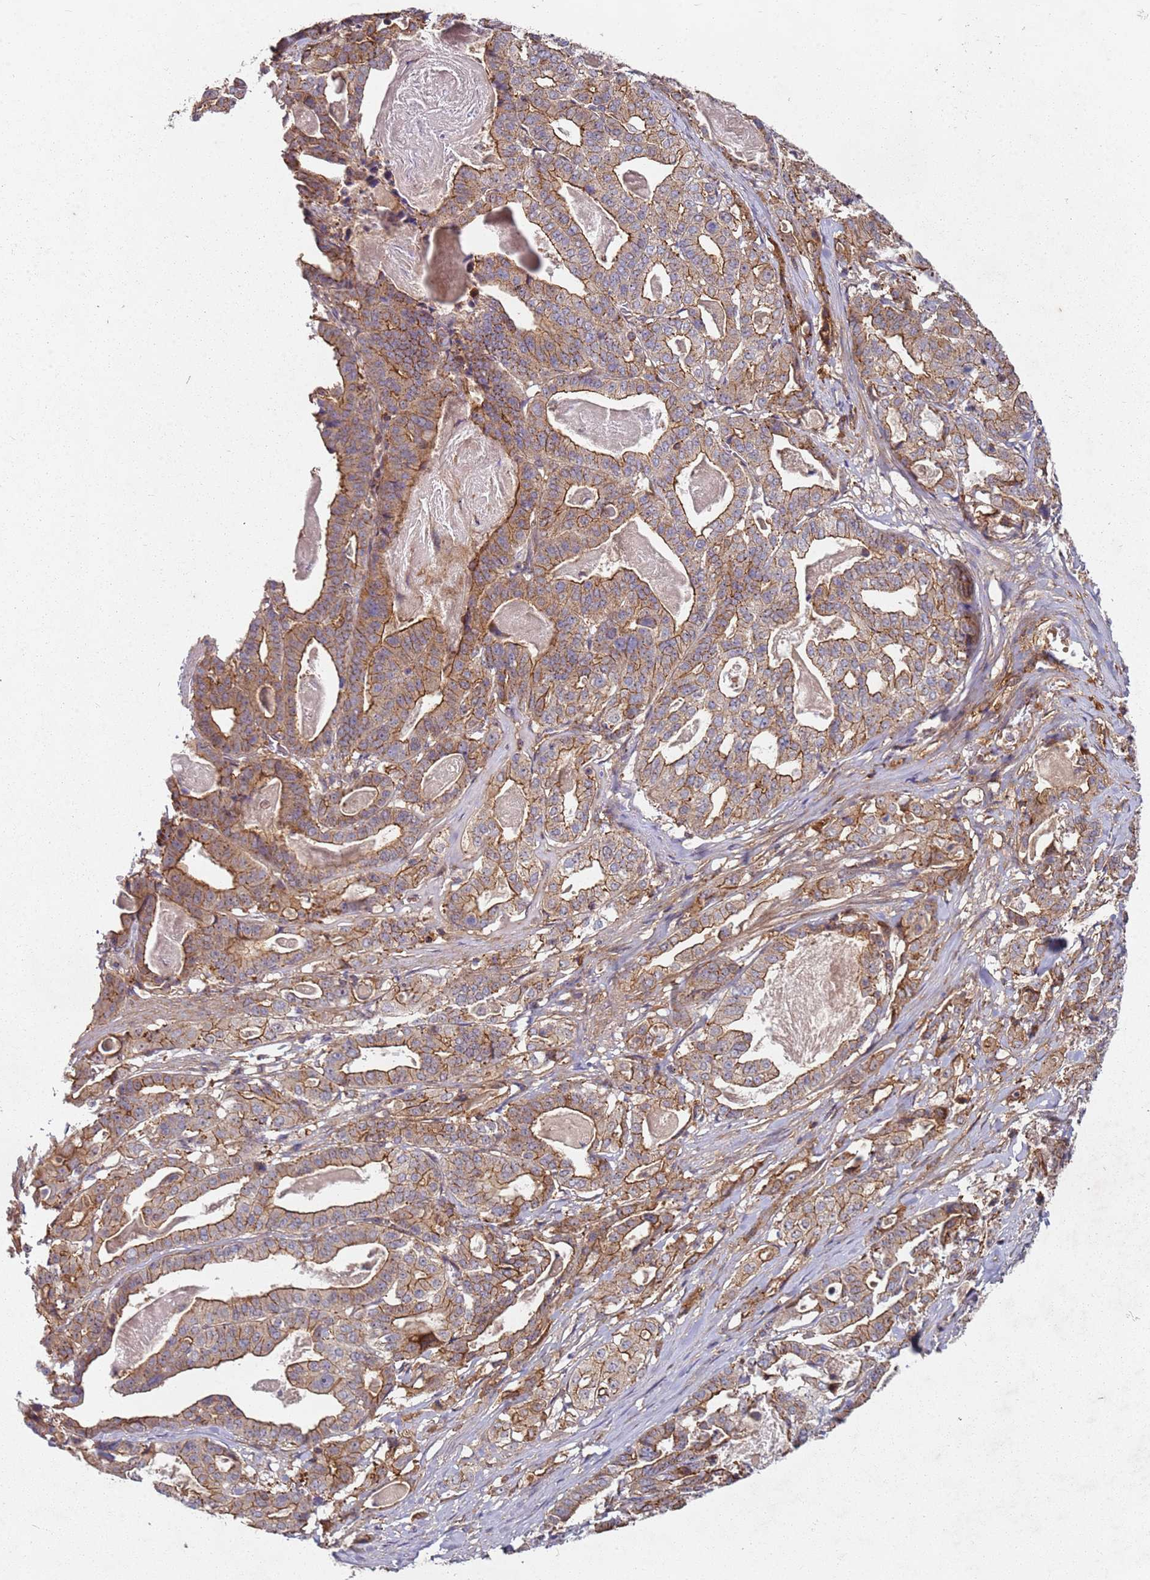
{"staining": {"intensity": "moderate", "quantity": ">75%", "location": "cytoplasmic/membranous"}, "tissue": "stomach cancer", "cell_type": "Tumor cells", "image_type": "cancer", "snomed": [{"axis": "morphology", "description": "Adenocarcinoma, NOS"}, {"axis": "topography", "description": "Stomach"}], "caption": "The photomicrograph displays a brown stain indicating the presence of a protein in the cytoplasmic/membranous of tumor cells in adenocarcinoma (stomach).", "gene": "C2CD4B", "patient": {"sex": "male", "age": 48}}